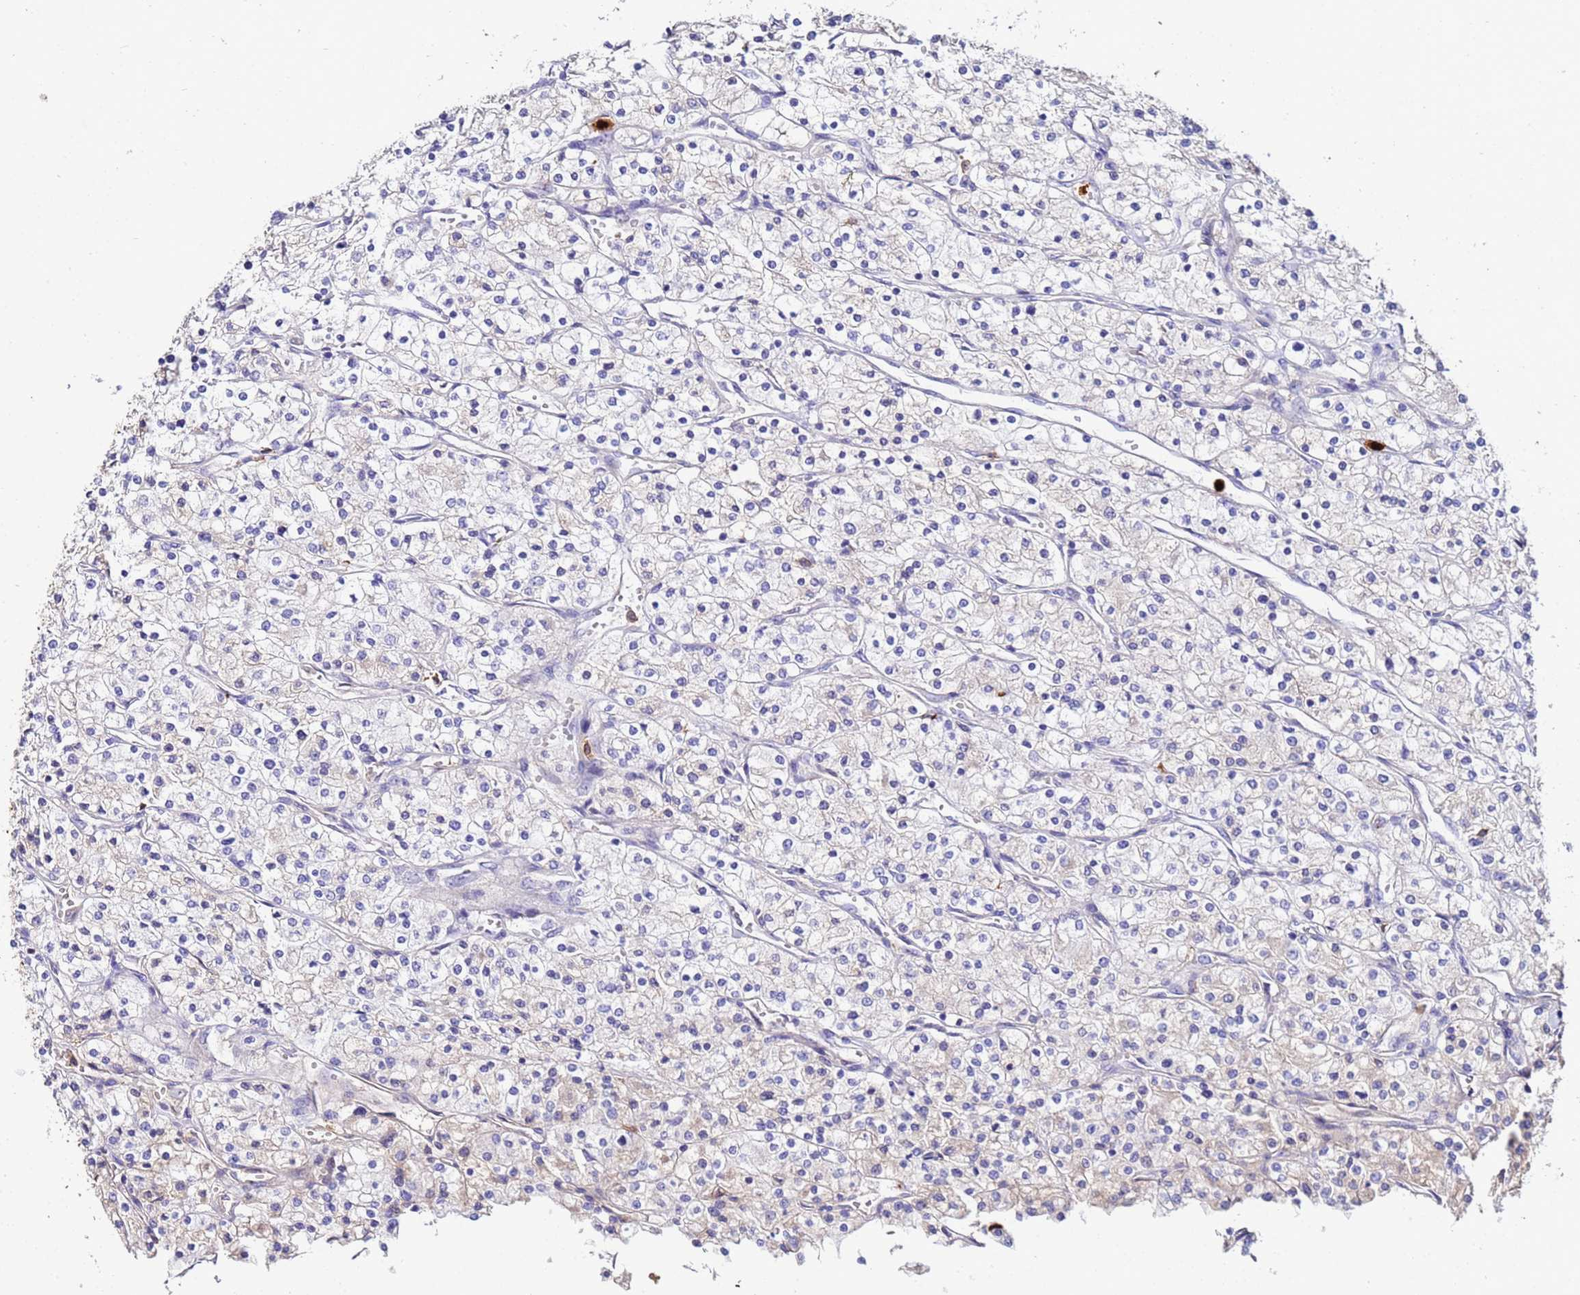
{"staining": {"intensity": "negative", "quantity": "none", "location": "none"}, "tissue": "renal cancer", "cell_type": "Tumor cells", "image_type": "cancer", "snomed": [{"axis": "morphology", "description": "Adenocarcinoma, NOS"}, {"axis": "topography", "description": "Kidney"}], "caption": "This is a micrograph of immunohistochemistry (IHC) staining of renal cancer, which shows no staining in tumor cells. The staining is performed using DAB (3,3'-diaminobenzidine) brown chromogen with nuclei counter-stained in using hematoxylin.", "gene": "TUBAL3", "patient": {"sex": "male", "age": 80}}